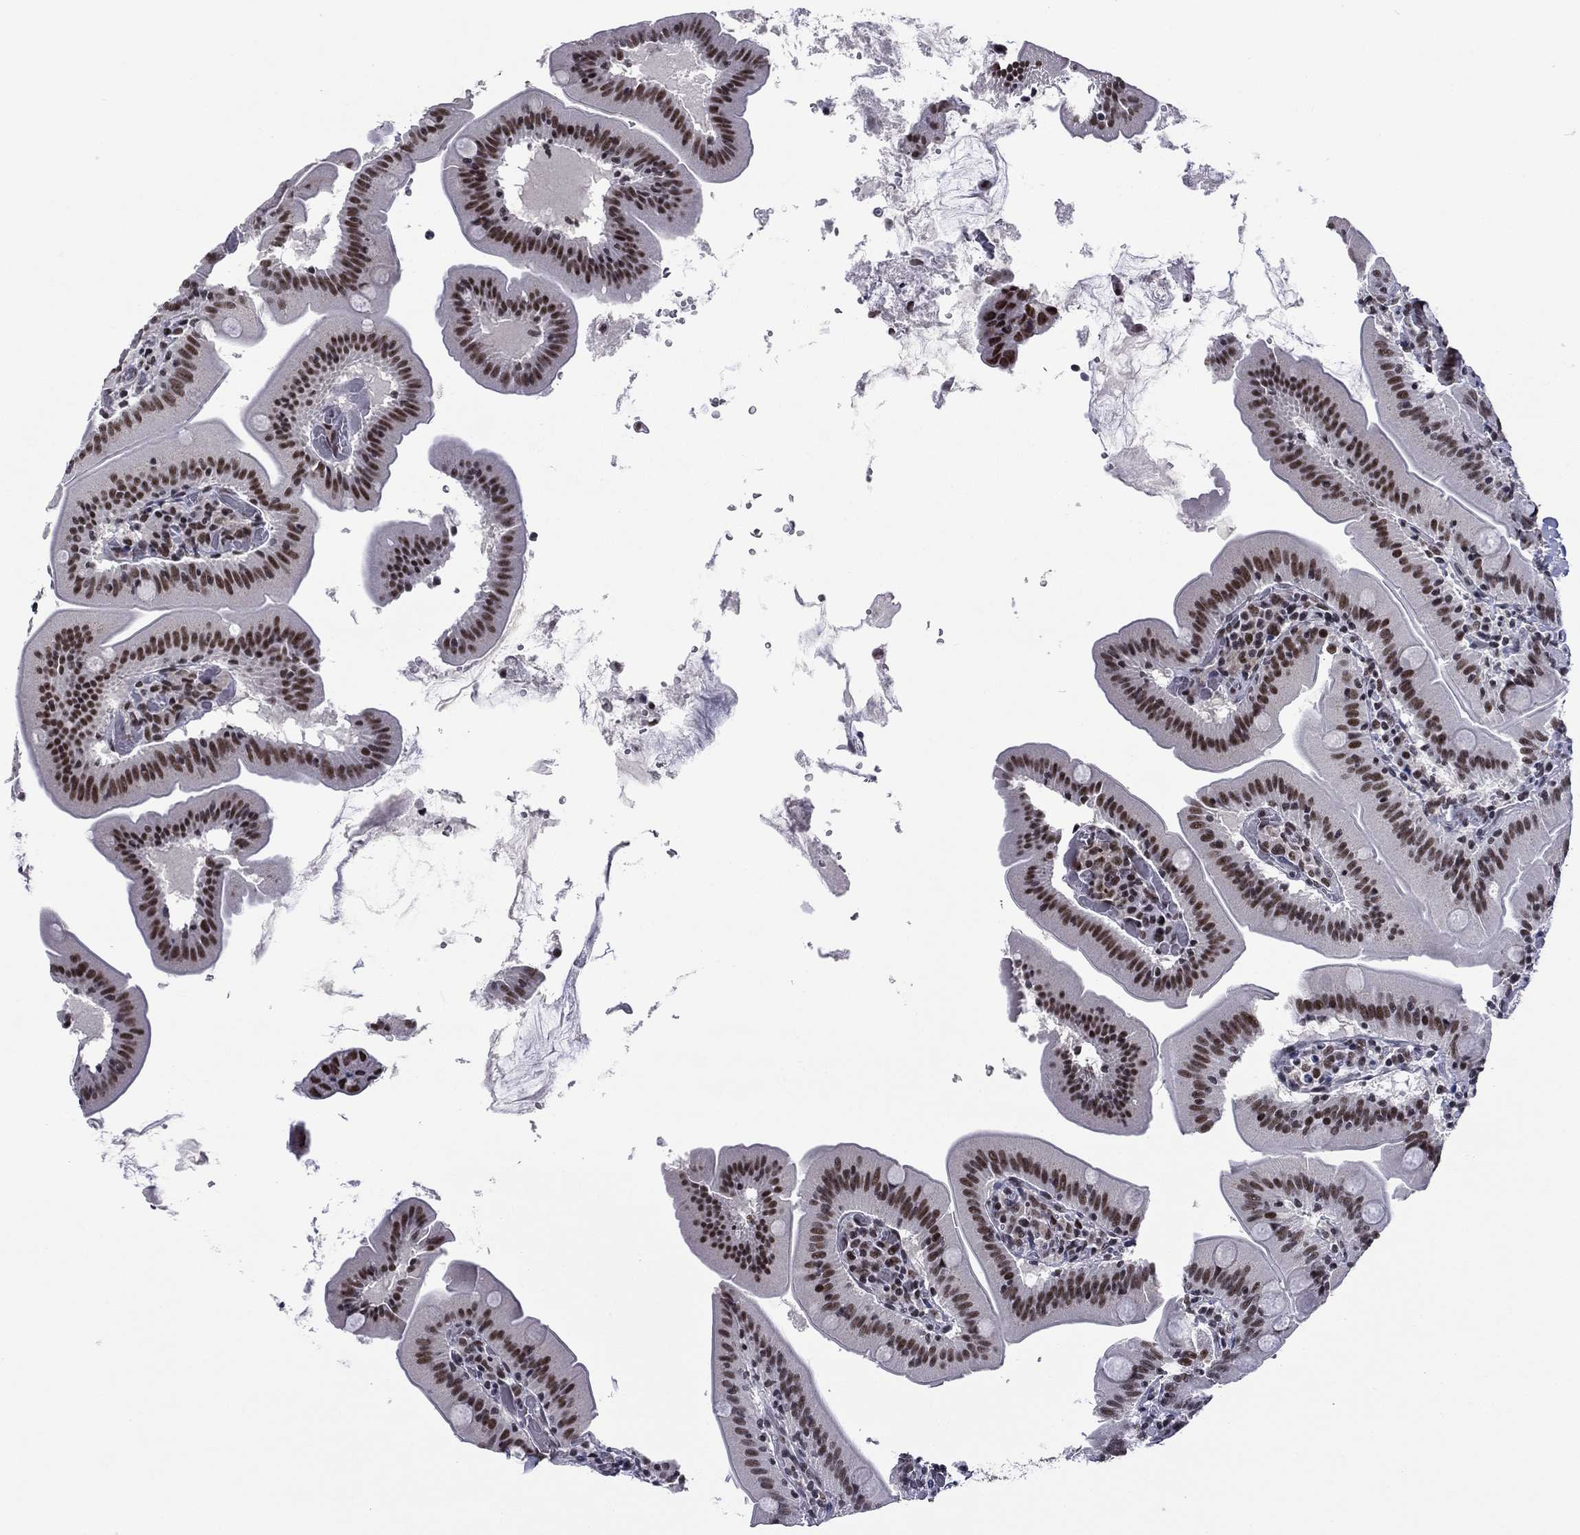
{"staining": {"intensity": "strong", "quantity": ">75%", "location": "nuclear"}, "tissue": "small intestine", "cell_type": "Glandular cells", "image_type": "normal", "snomed": [{"axis": "morphology", "description": "Normal tissue, NOS"}, {"axis": "topography", "description": "Small intestine"}], "caption": "A high-resolution photomicrograph shows immunohistochemistry (IHC) staining of unremarkable small intestine, which displays strong nuclear positivity in about >75% of glandular cells. Nuclei are stained in blue.", "gene": "ETV5", "patient": {"sex": "male", "age": 37}}